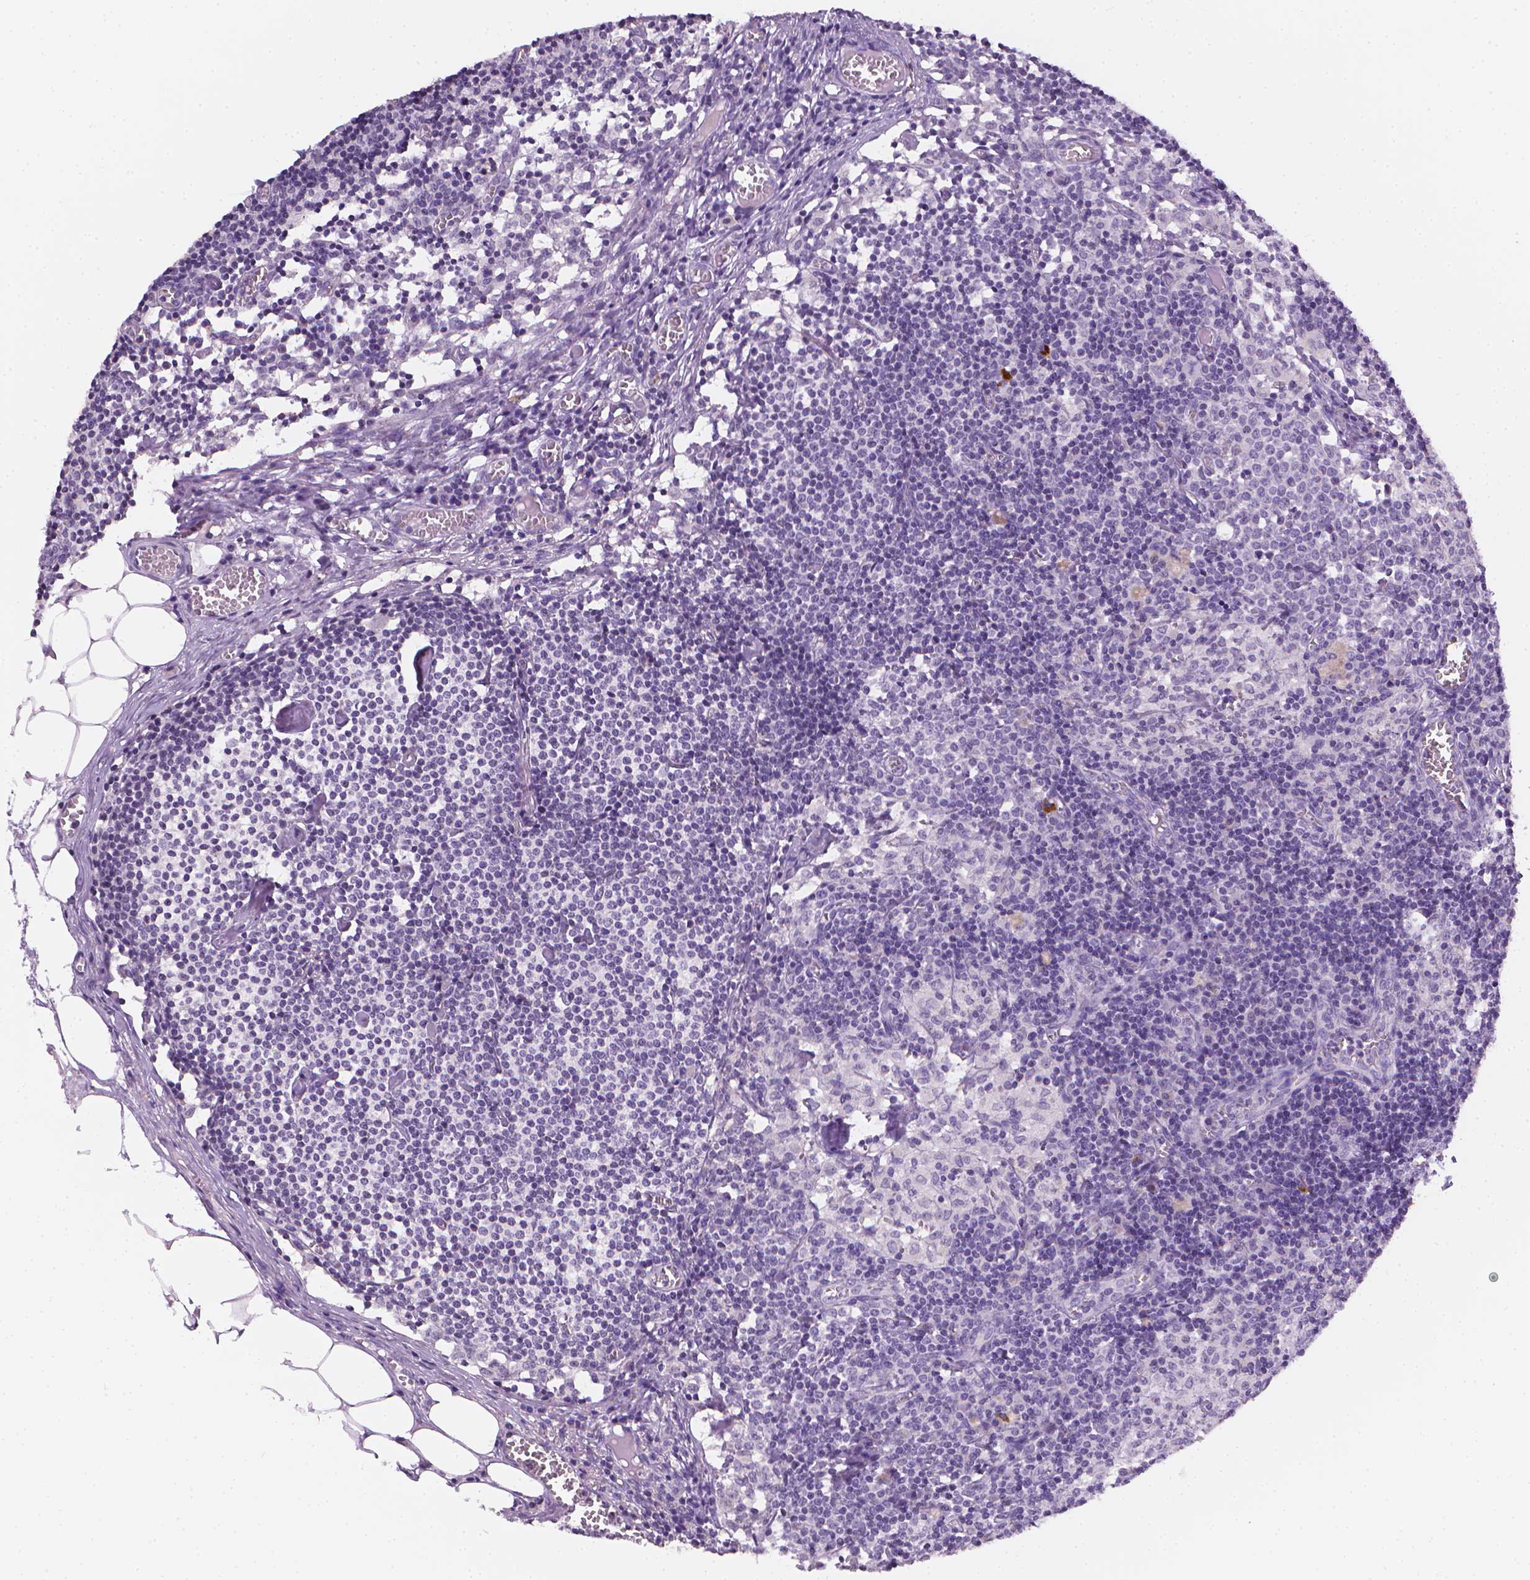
{"staining": {"intensity": "negative", "quantity": "none", "location": "none"}, "tissue": "lymph node", "cell_type": "Germinal center cells", "image_type": "normal", "snomed": [{"axis": "morphology", "description": "Normal tissue, NOS"}, {"axis": "topography", "description": "Lymph node"}], "caption": "There is no significant staining in germinal center cells of lymph node. (DAB immunohistochemistry visualized using brightfield microscopy, high magnification).", "gene": "NCAN", "patient": {"sex": "female", "age": 52}}